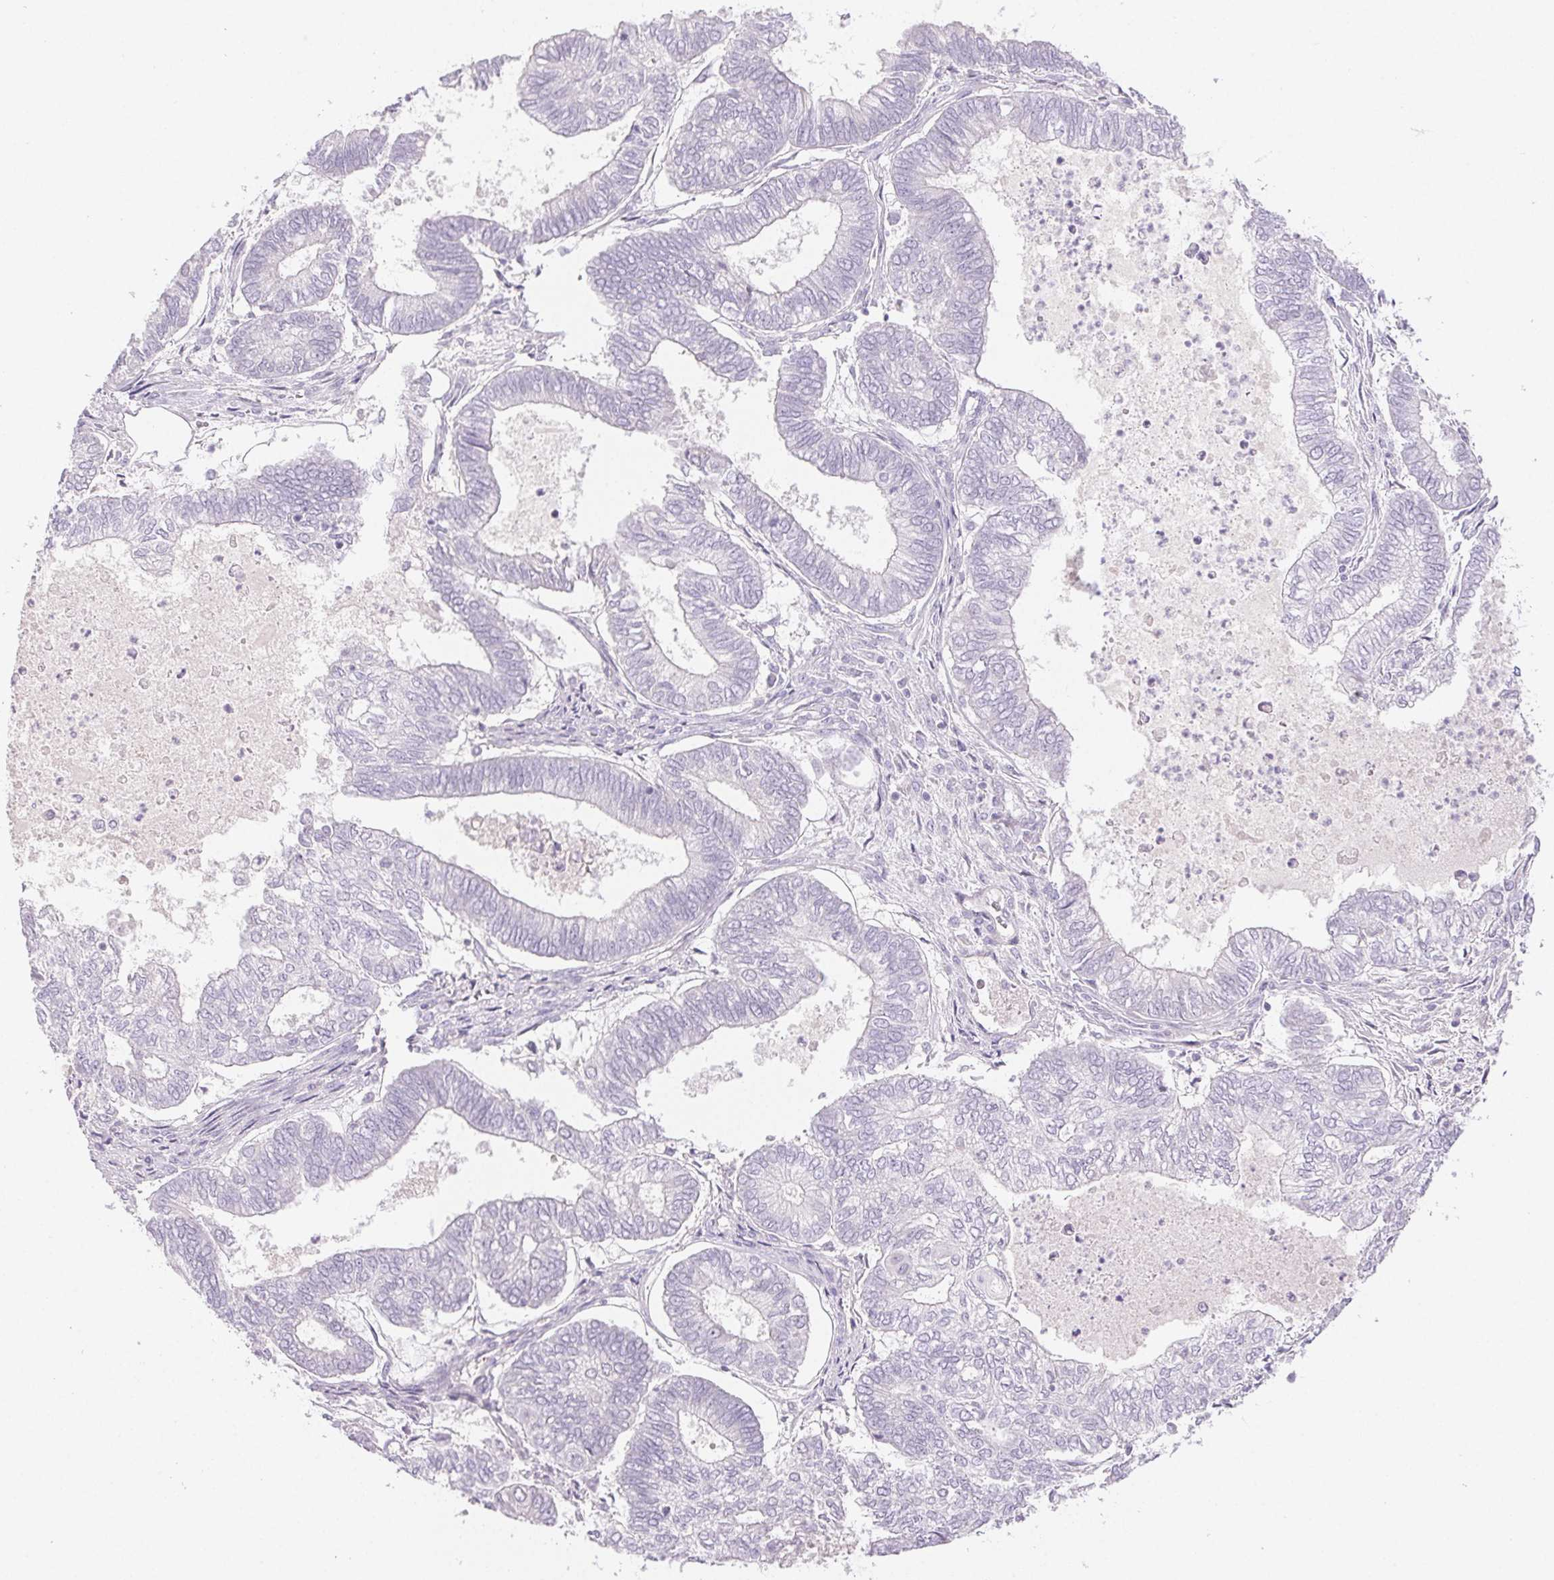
{"staining": {"intensity": "negative", "quantity": "none", "location": "none"}, "tissue": "ovarian cancer", "cell_type": "Tumor cells", "image_type": "cancer", "snomed": [{"axis": "morphology", "description": "Carcinoma, endometroid"}, {"axis": "topography", "description": "Ovary"}], "caption": "A high-resolution image shows immunohistochemistry (IHC) staining of ovarian endometroid carcinoma, which reveals no significant positivity in tumor cells.", "gene": "BPIFB2", "patient": {"sex": "female", "age": 64}}